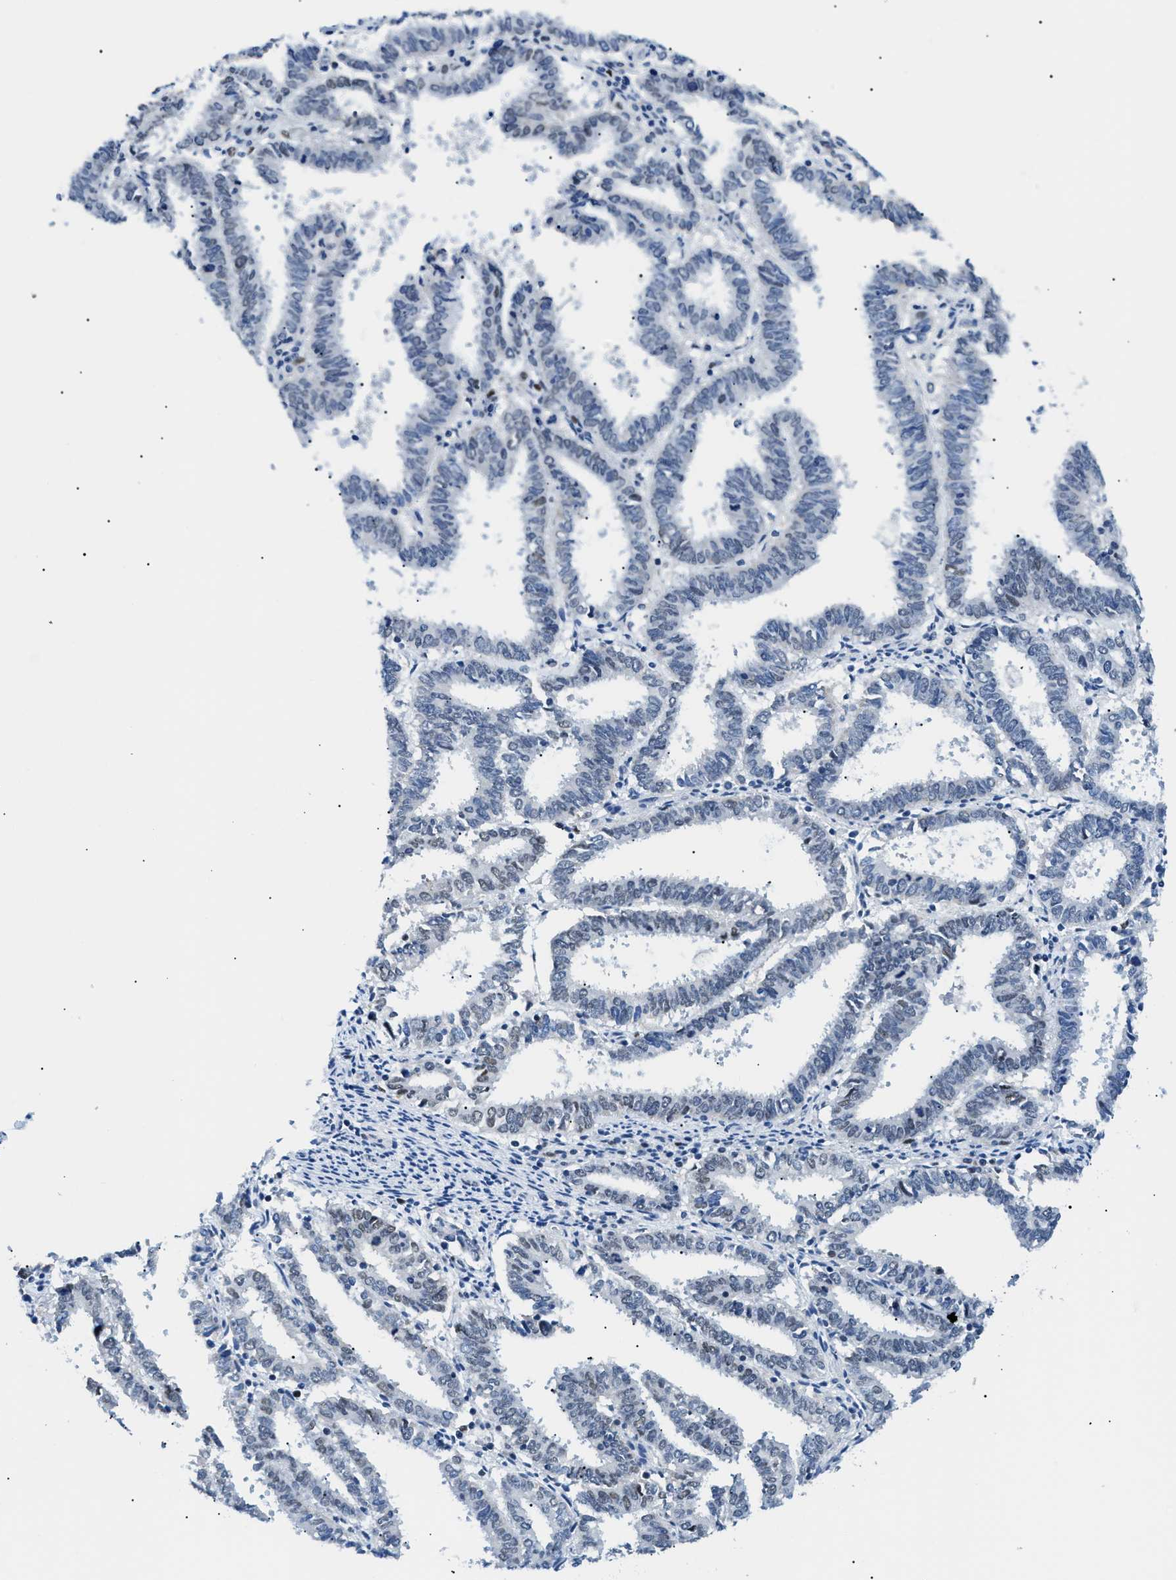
{"staining": {"intensity": "weak", "quantity": "<25%", "location": "nuclear"}, "tissue": "endometrial cancer", "cell_type": "Tumor cells", "image_type": "cancer", "snomed": [{"axis": "morphology", "description": "Adenocarcinoma, NOS"}, {"axis": "topography", "description": "Uterus"}], "caption": "This is a photomicrograph of IHC staining of adenocarcinoma (endometrial), which shows no expression in tumor cells.", "gene": "SMARCC1", "patient": {"sex": "female", "age": 83}}